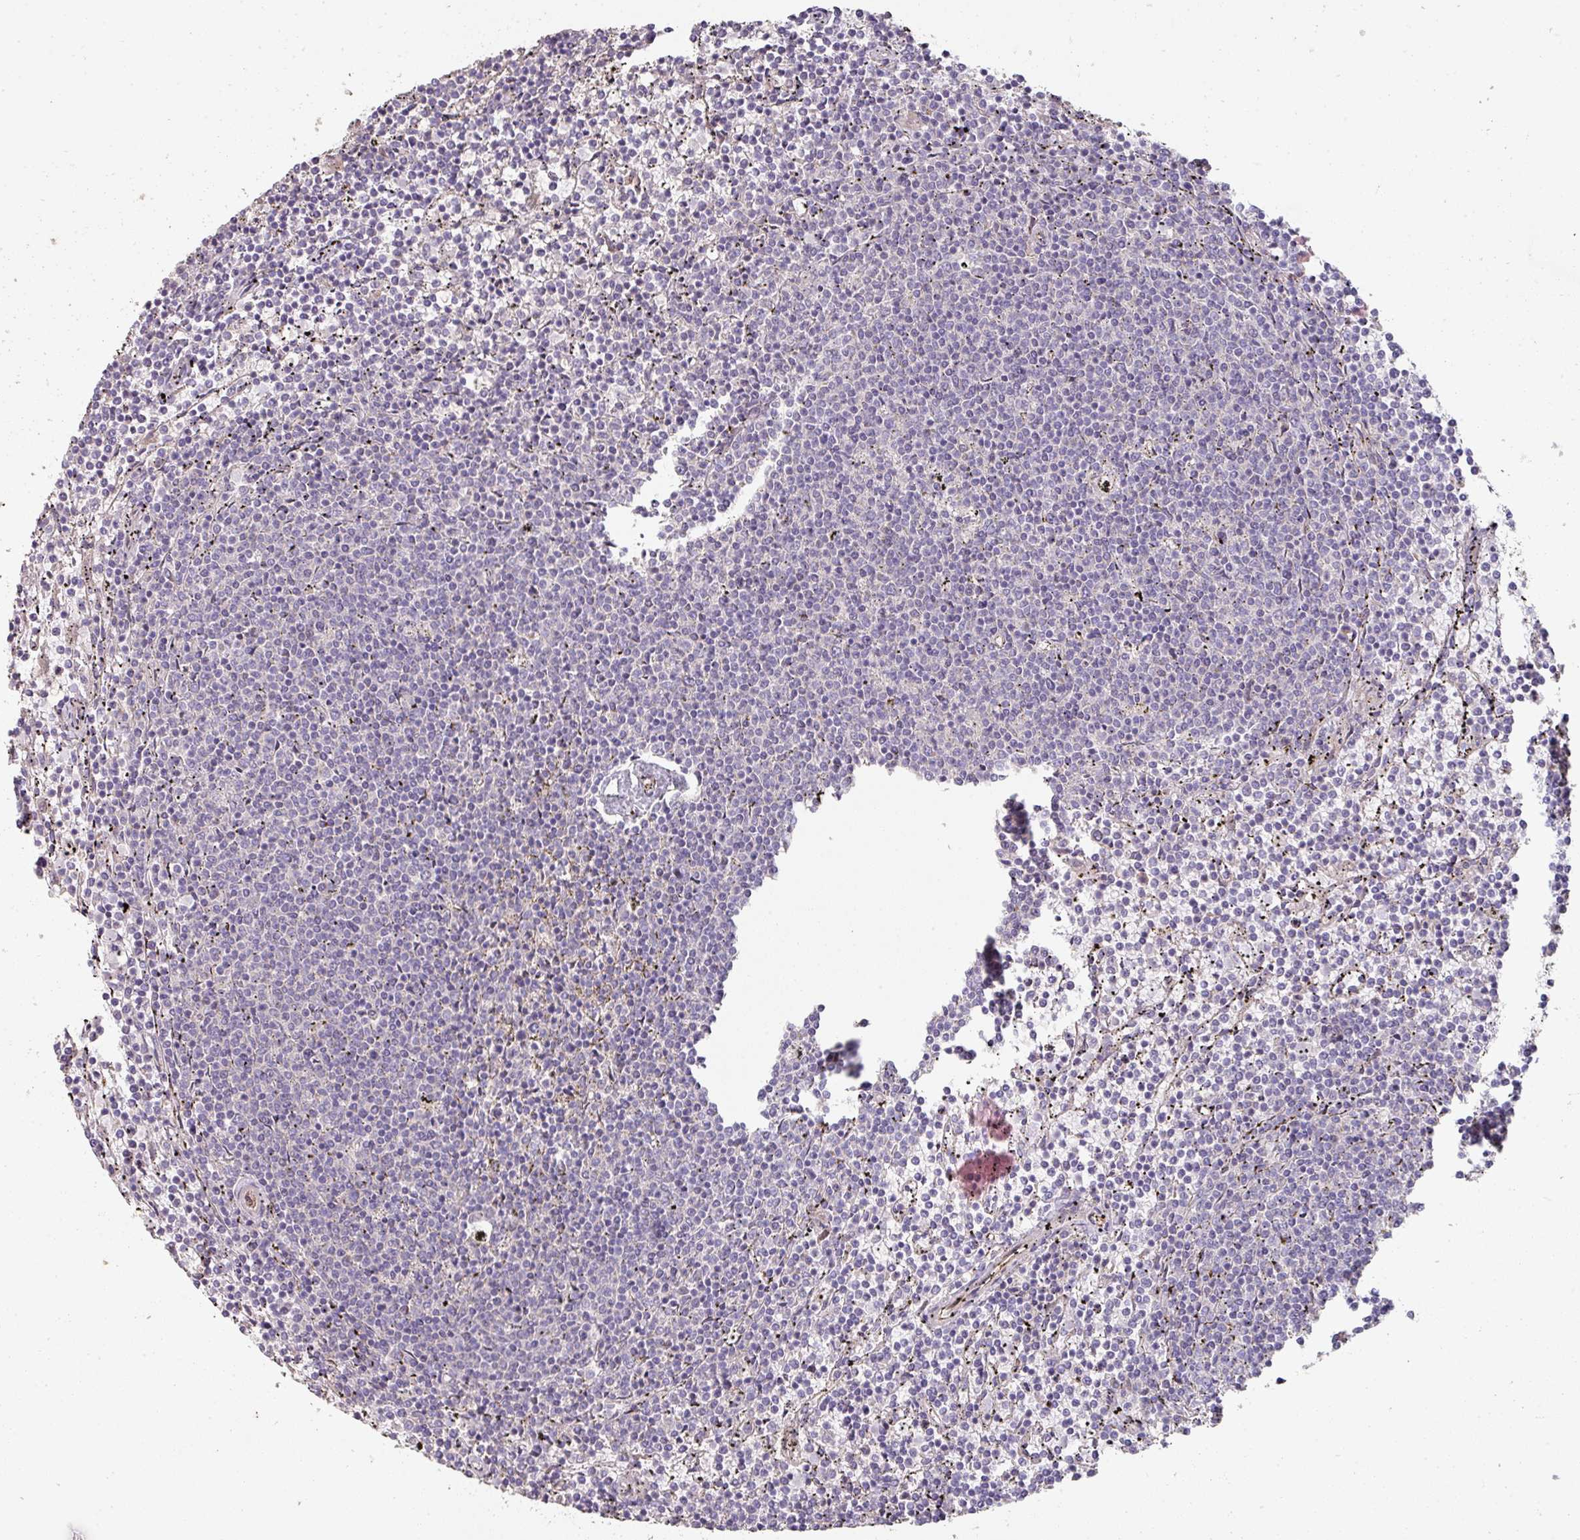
{"staining": {"intensity": "negative", "quantity": "none", "location": "none"}, "tissue": "lymphoma", "cell_type": "Tumor cells", "image_type": "cancer", "snomed": [{"axis": "morphology", "description": "Malignant lymphoma, non-Hodgkin's type, Low grade"}, {"axis": "topography", "description": "Spleen"}], "caption": "Photomicrograph shows no significant protein positivity in tumor cells of malignant lymphoma, non-Hodgkin's type (low-grade). (Brightfield microscopy of DAB IHC at high magnification).", "gene": "PCDH1", "patient": {"sex": "female", "age": 50}}